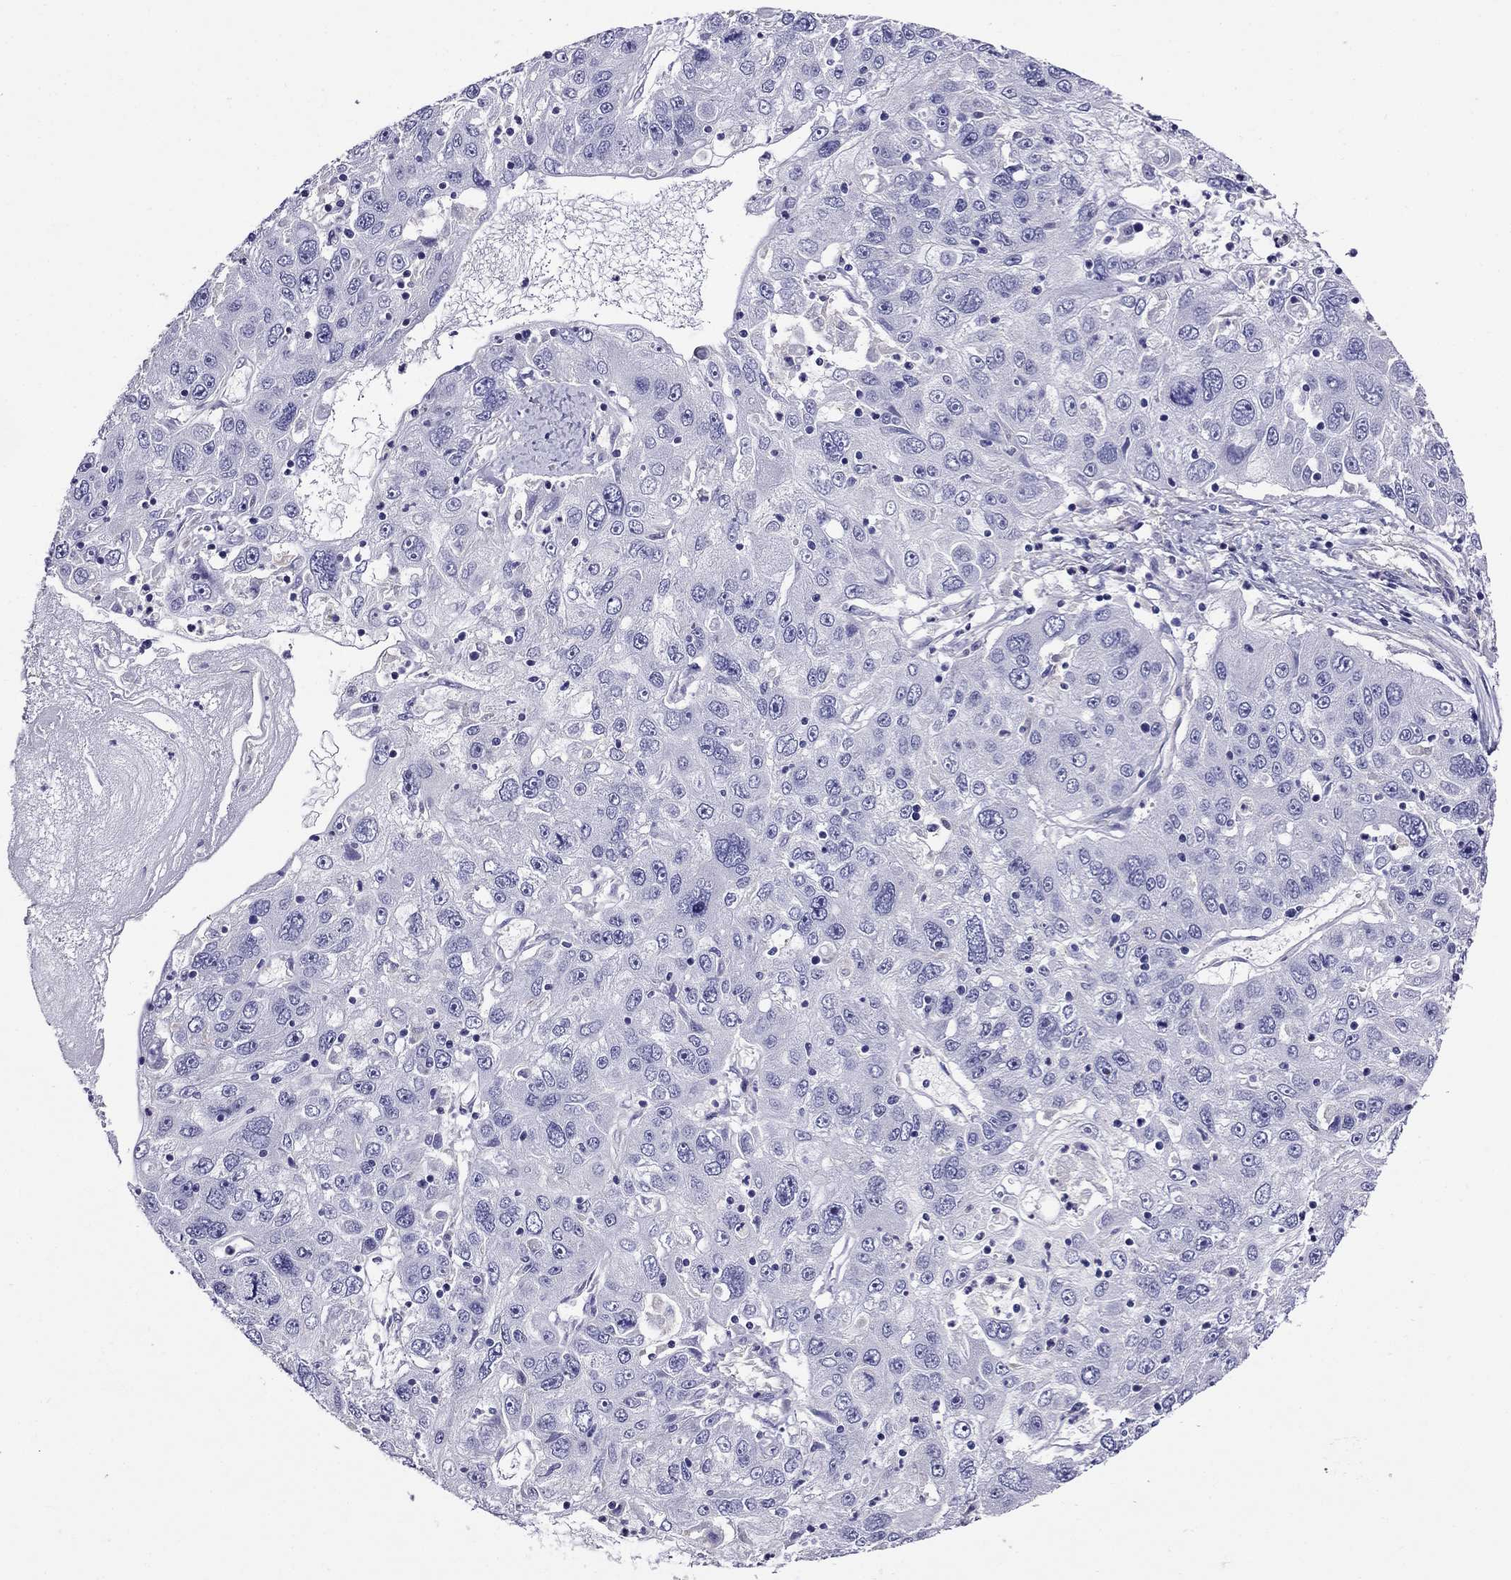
{"staining": {"intensity": "negative", "quantity": "none", "location": "none"}, "tissue": "stomach cancer", "cell_type": "Tumor cells", "image_type": "cancer", "snomed": [{"axis": "morphology", "description": "Adenocarcinoma, NOS"}, {"axis": "topography", "description": "Stomach"}], "caption": "Stomach adenocarcinoma was stained to show a protein in brown. There is no significant positivity in tumor cells. (Stains: DAB IHC with hematoxylin counter stain, Microscopy: brightfield microscopy at high magnification).", "gene": "SCG2", "patient": {"sex": "male", "age": 56}}